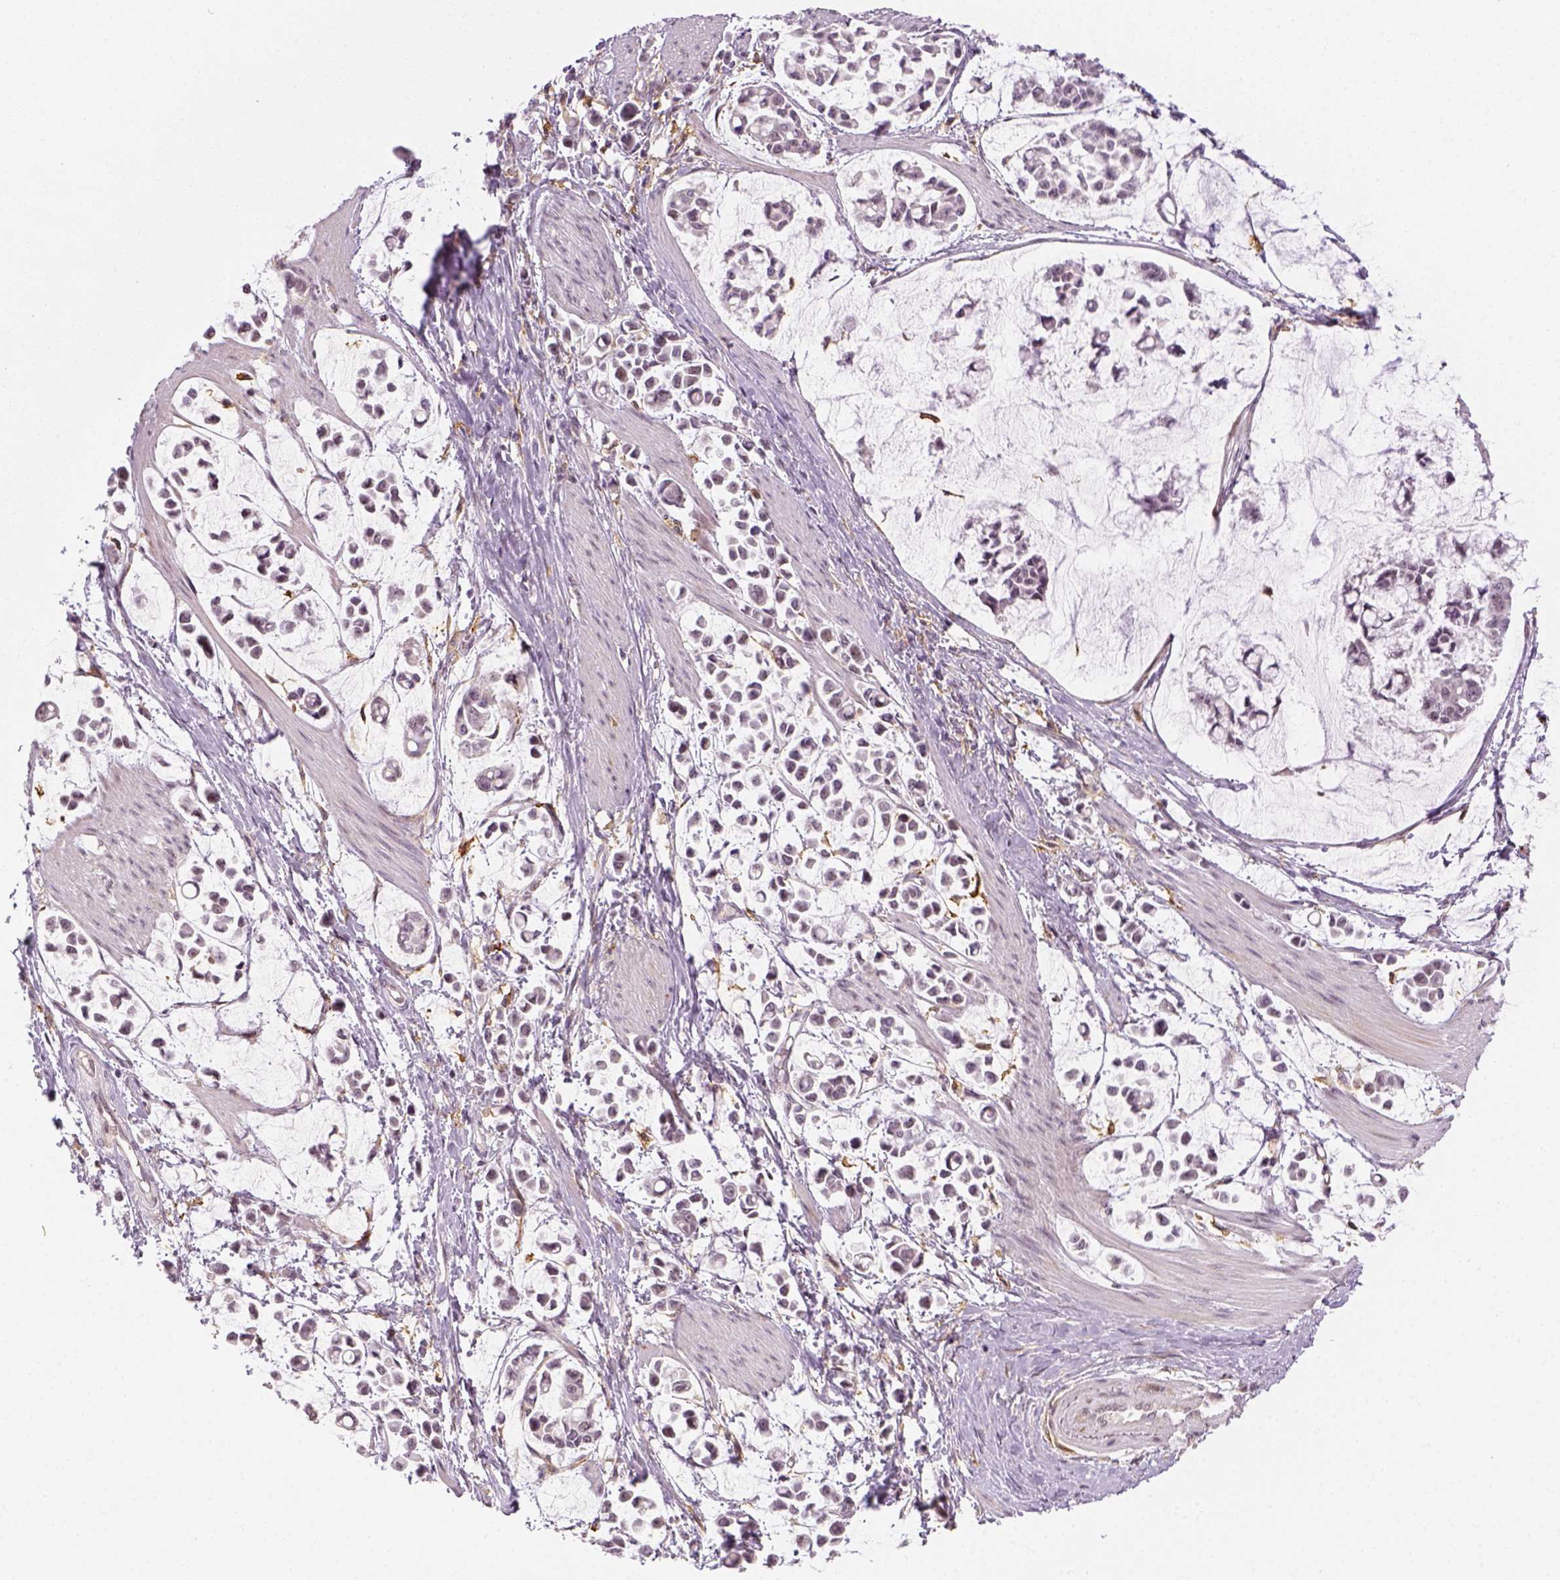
{"staining": {"intensity": "negative", "quantity": "none", "location": "none"}, "tissue": "stomach cancer", "cell_type": "Tumor cells", "image_type": "cancer", "snomed": [{"axis": "morphology", "description": "Adenocarcinoma, NOS"}, {"axis": "topography", "description": "Stomach"}], "caption": "An immunohistochemistry micrograph of stomach adenocarcinoma is shown. There is no staining in tumor cells of stomach adenocarcinoma. The staining was performed using DAB to visualize the protein expression in brown, while the nuclei were stained in blue with hematoxylin (Magnification: 20x).", "gene": "CD14", "patient": {"sex": "male", "age": 82}}